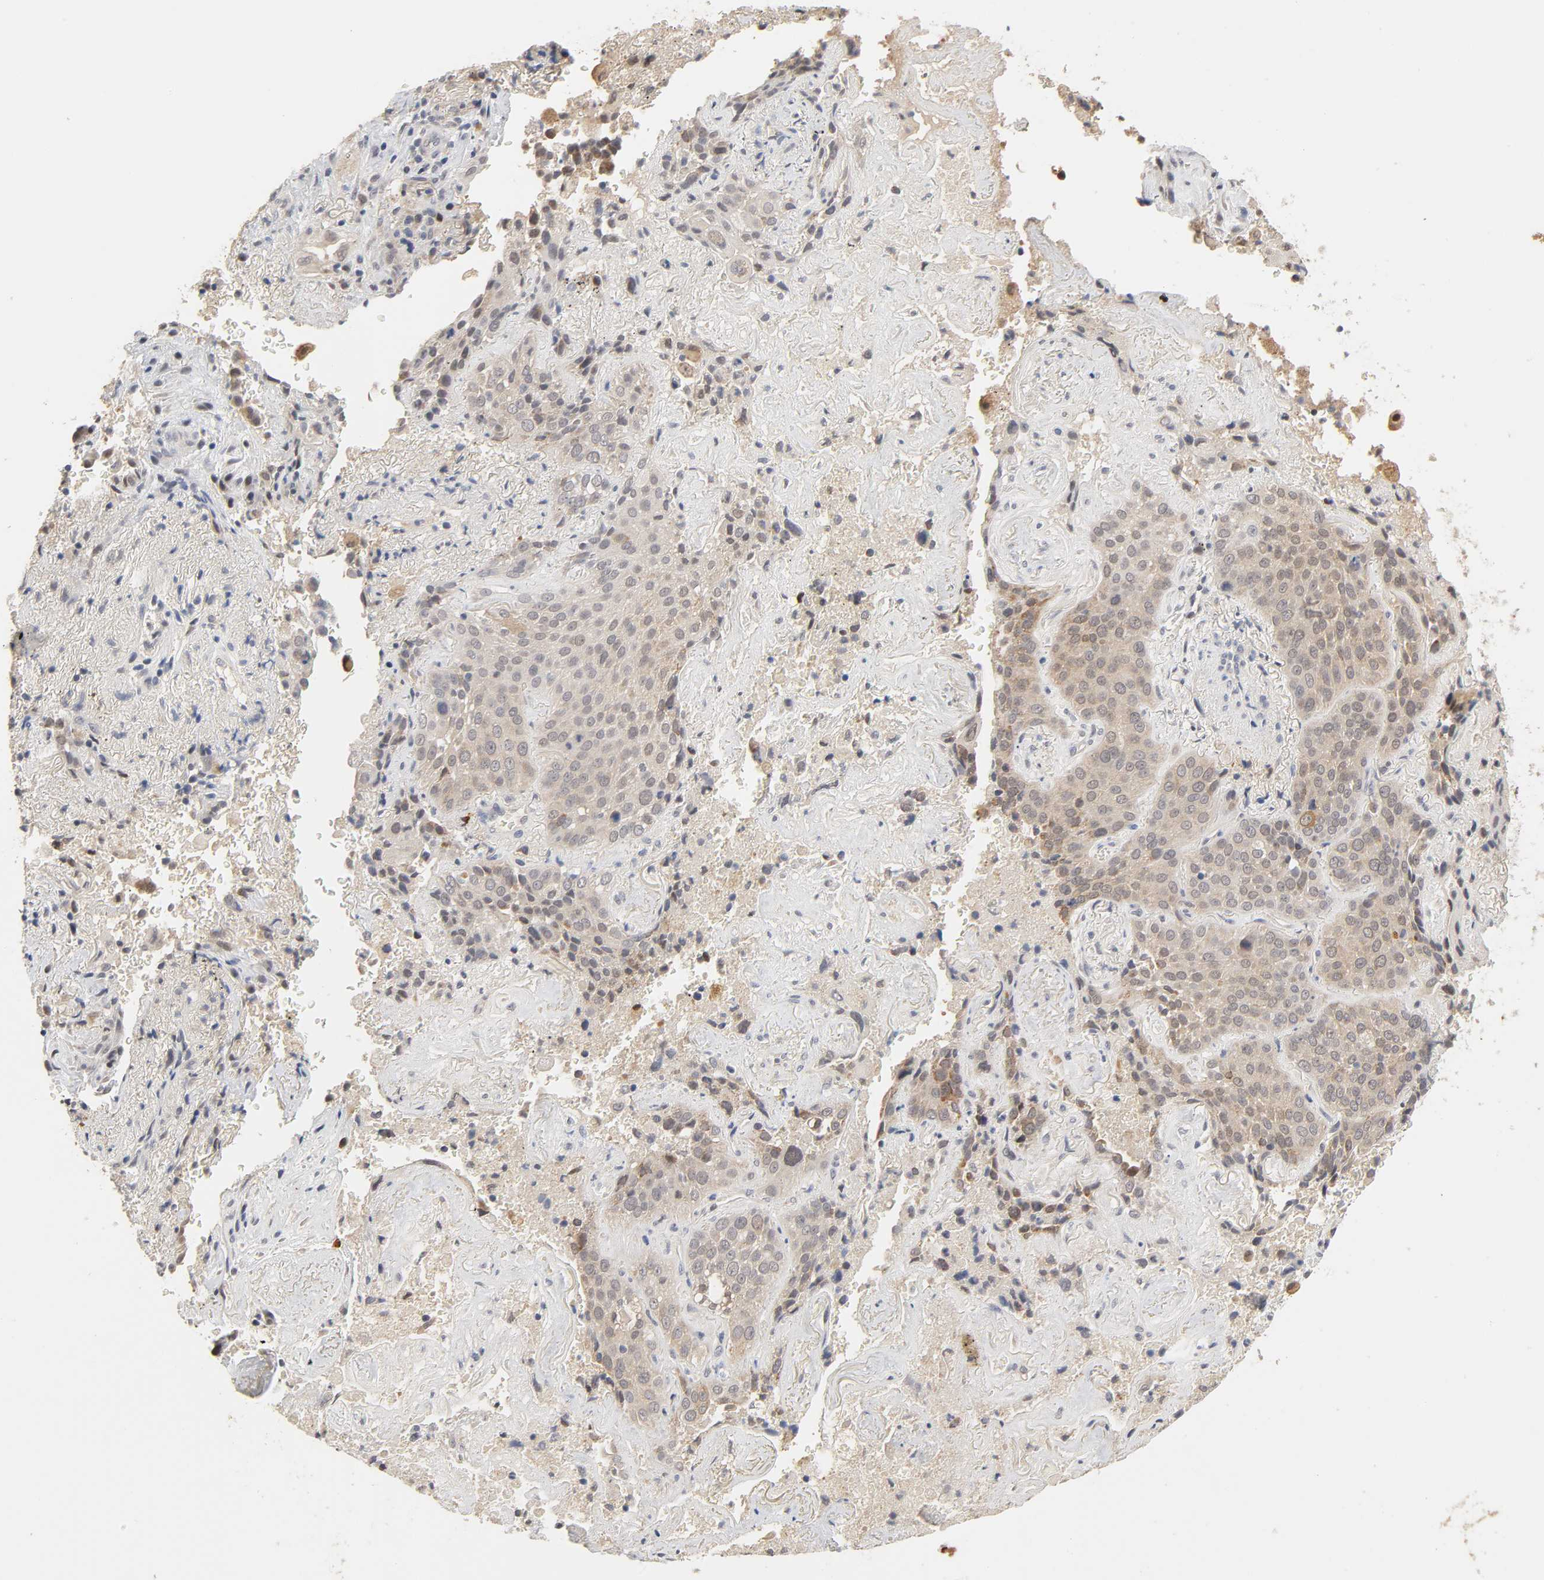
{"staining": {"intensity": "moderate", "quantity": ">75%", "location": "cytoplasmic/membranous,nuclear"}, "tissue": "lung cancer", "cell_type": "Tumor cells", "image_type": "cancer", "snomed": [{"axis": "morphology", "description": "Squamous cell carcinoma, NOS"}, {"axis": "topography", "description": "Lung"}], "caption": "High-power microscopy captured an IHC photomicrograph of lung squamous cell carcinoma, revealing moderate cytoplasmic/membranous and nuclear positivity in about >75% of tumor cells.", "gene": "GSTZ1", "patient": {"sex": "male", "age": 54}}